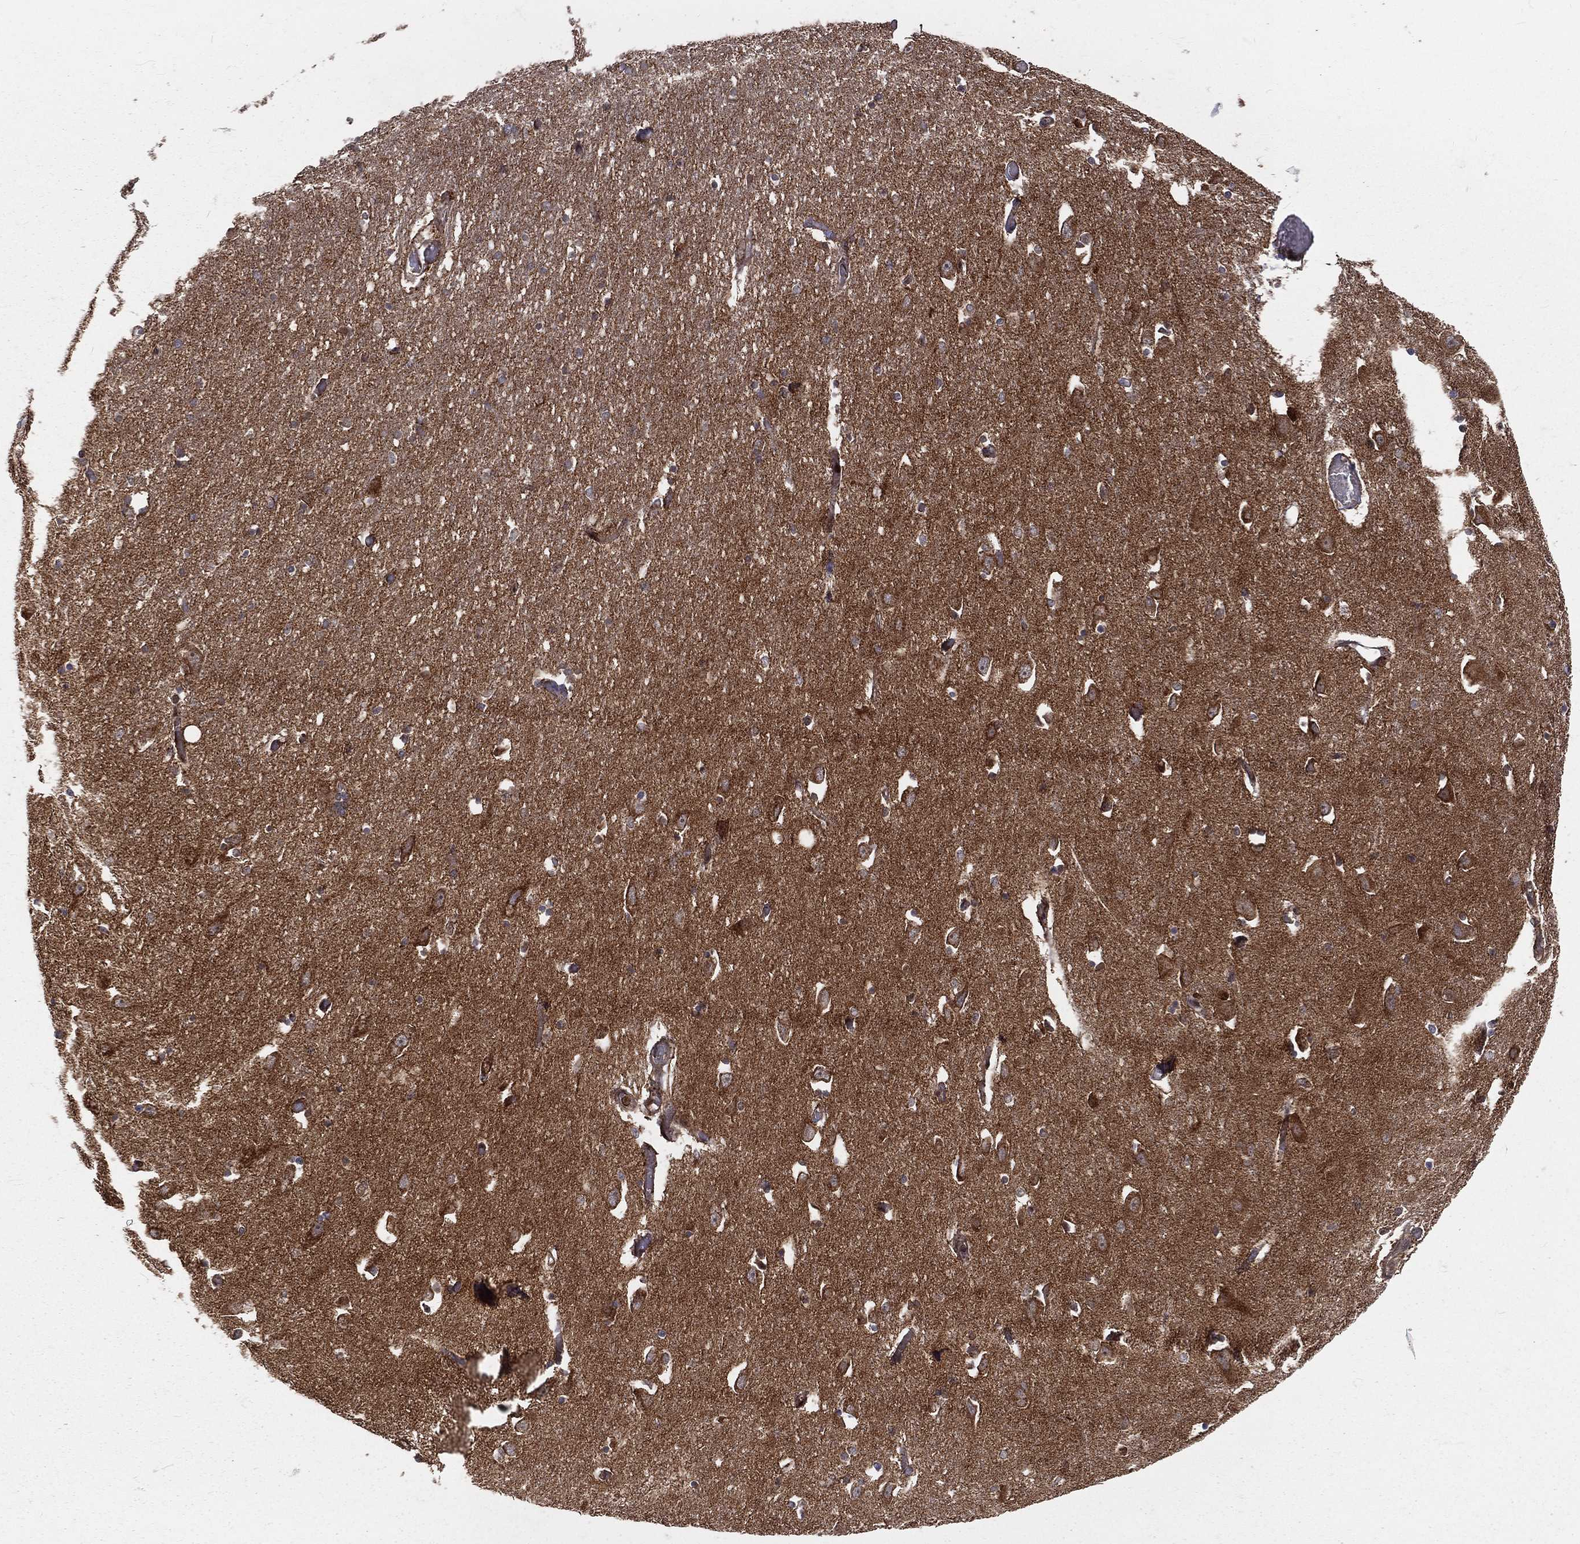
{"staining": {"intensity": "moderate", "quantity": "<25%", "location": "cytoplasmic/membranous"}, "tissue": "hippocampus", "cell_type": "Glial cells", "image_type": "normal", "snomed": [{"axis": "morphology", "description": "Normal tissue, NOS"}, {"axis": "topography", "description": "Lateral ventricle wall"}, {"axis": "topography", "description": "Hippocampus"}], "caption": "Immunohistochemical staining of unremarkable human hippocampus displays low levels of moderate cytoplasmic/membranous positivity in approximately <25% of glial cells.", "gene": "MDM2", "patient": {"sex": "female", "age": 63}}